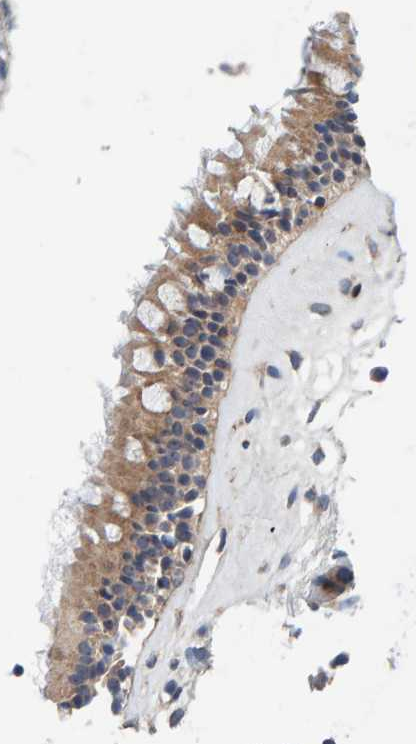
{"staining": {"intensity": "weak", "quantity": ">75%", "location": "cytoplasmic/membranous"}, "tissue": "nasopharynx", "cell_type": "Respiratory epithelial cells", "image_type": "normal", "snomed": [{"axis": "morphology", "description": "Normal tissue, NOS"}, {"axis": "topography", "description": "Nasopharynx"}], "caption": "Protein positivity by immunohistochemistry reveals weak cytoplasmic/membranous staining in approximately >75% of respiratory epithelial cells in normal nasopharynx. (brown staining indicates protein expression, while blue staining denotes nuclei).", "gene": "CCM2", "patient": {"sex": "female", "age": 42}}